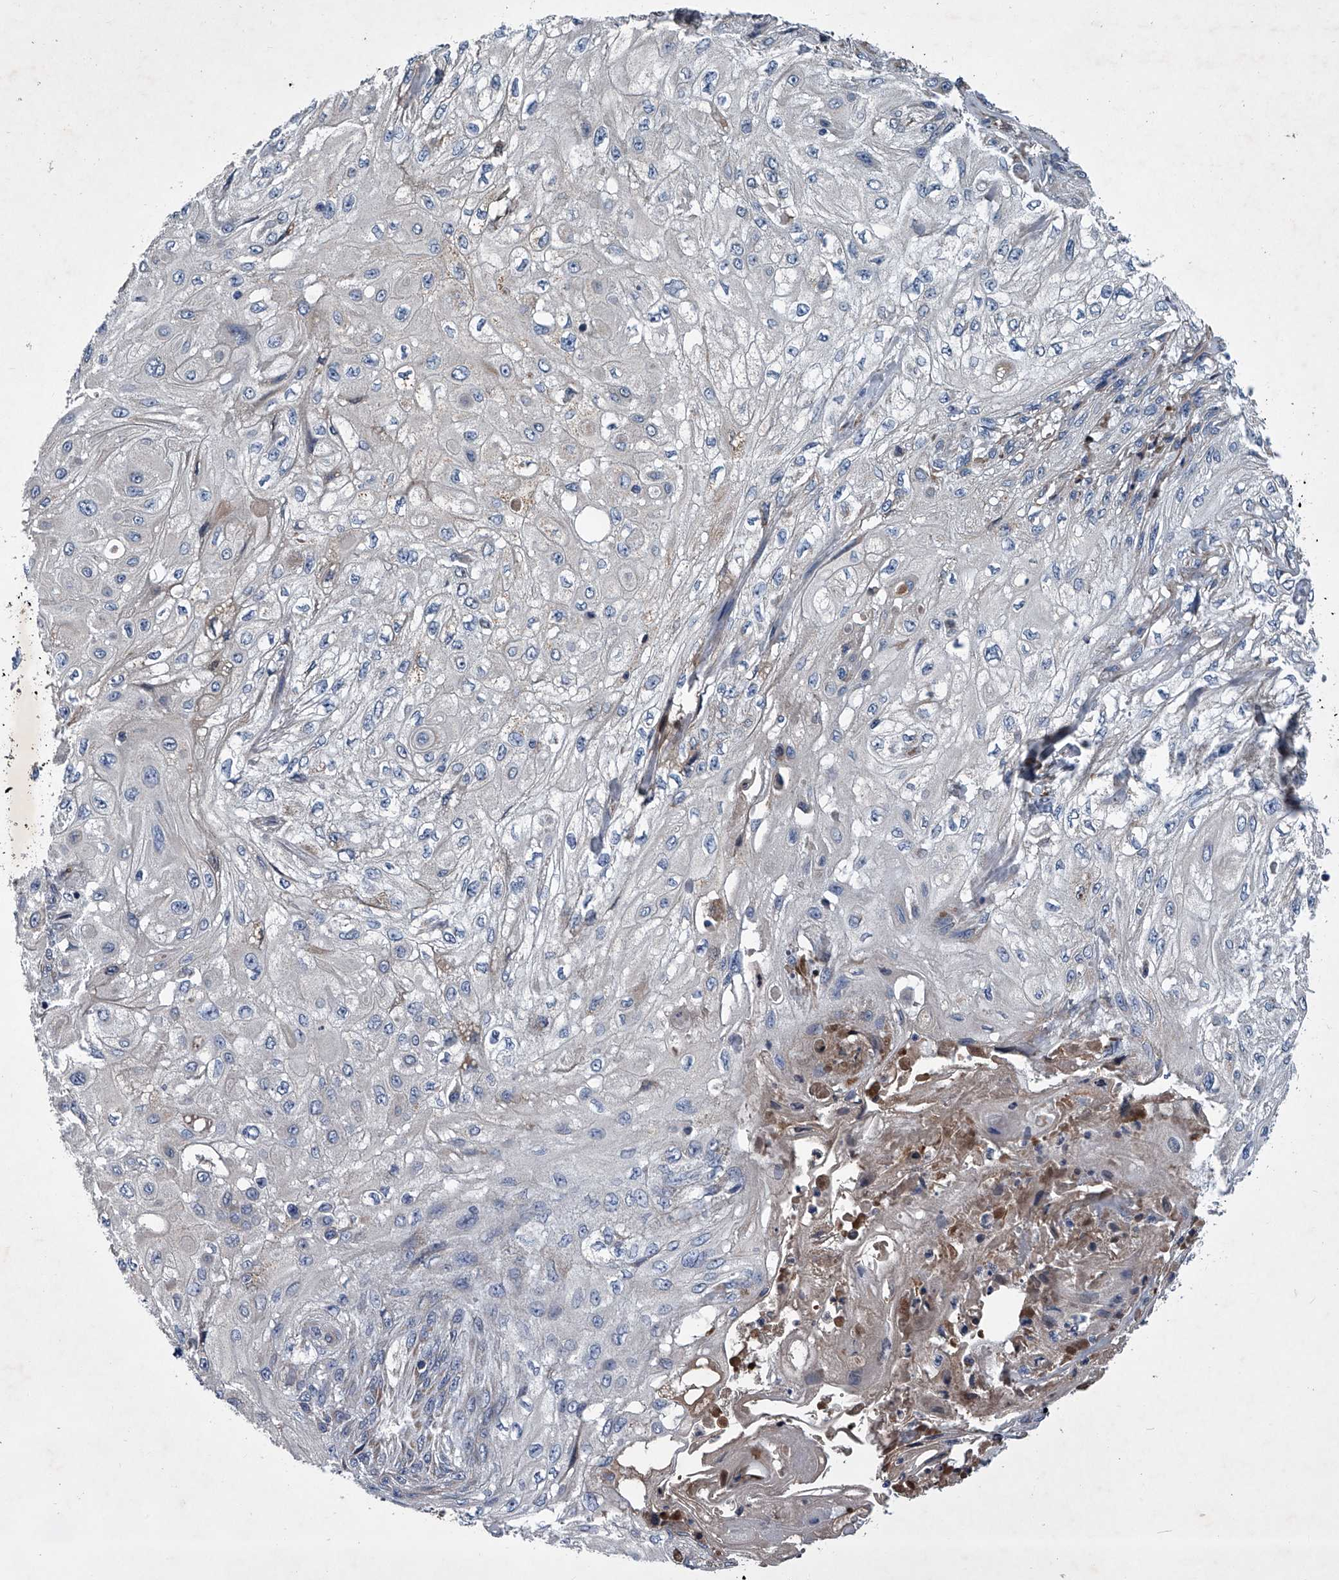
{"staining": {"intensity": "negative", "quantity": "none", "location": "none"}, "tissue": "skin cancer", "cell_type": "Tumor cells", "image_type": "cancer", "snomed": [{"axis": "morphology", "description": "Squamous cell carcinoma, NOS"}, {"axis": "morphology", "description": "Squamous cell carcinoma, metastatic, NOS"}, {"axis": "topography", "description": "Skin"}, {"axis": "topography", "description": "Lymph node"}], "caption": "Skin cancer was stained to show a protein in brown. There is no significant staining in tumor cells. (Stains: DAB (3,3'-diaminobenzidine) IHC with hematoxylin counter stain, Microscopy: brightfield microscopy at high magnification).", "gene": "ABCG1", "patient": {"sex": "male", "age": 75}}